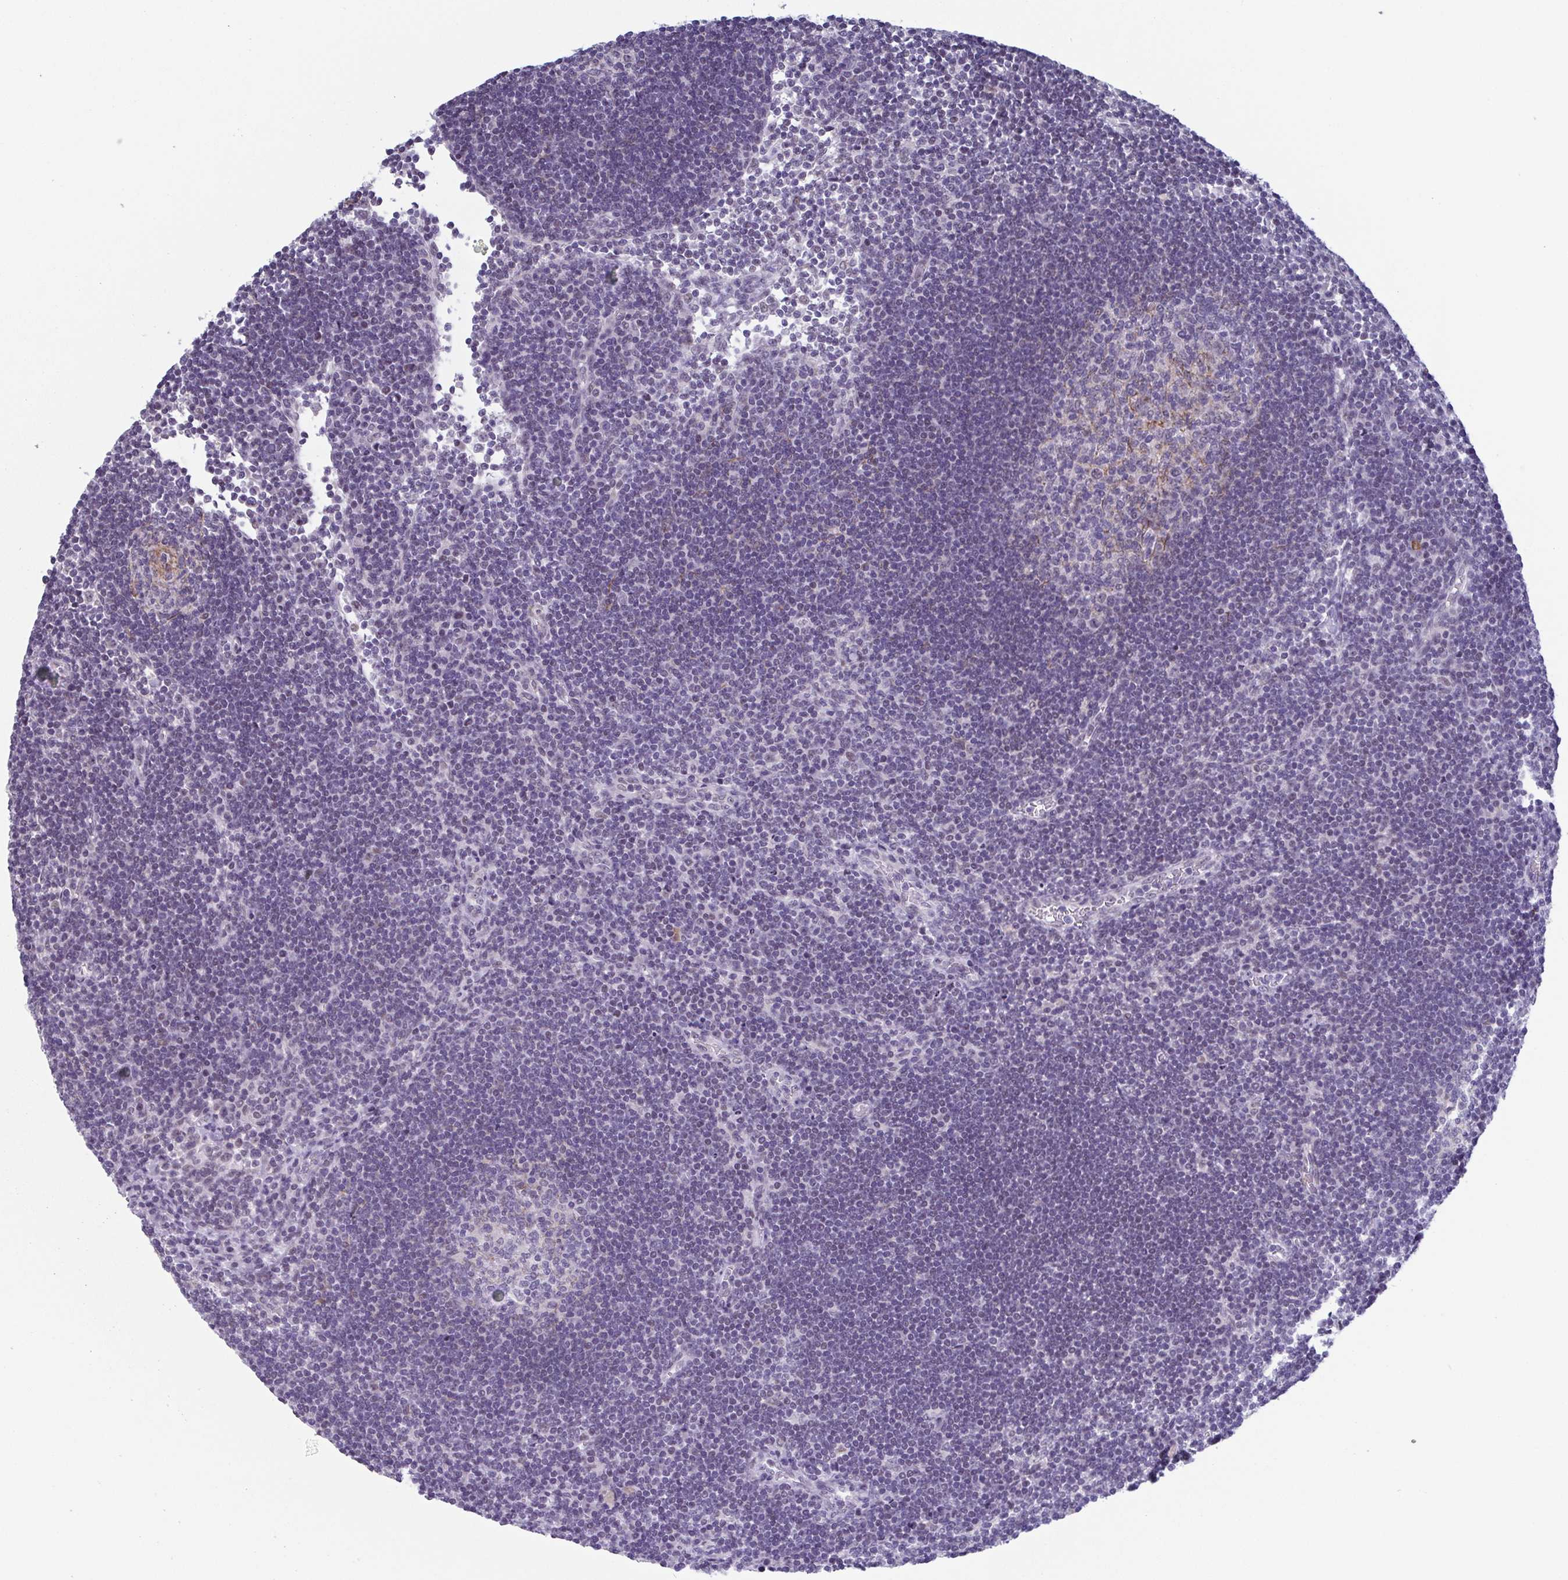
{"staining": {"intensity": "weak", "quantity": "<25%", "location": "cytoplasmic/membranous"}, "tissue": "lymph node", "cell_type": "Germinal center cells", "image_type": "normal", "snomed": [{"axis": "morphology", "description": "Normal tissue, NOS"}, {"axis": "topography", "description": "Lymph node"}], "caption": "The IHC photomicrograph has no significant positivity in germinal center cells of lymph node.", "gene": "TMEM92", "patient": {"sex": "male", "age": 67}}